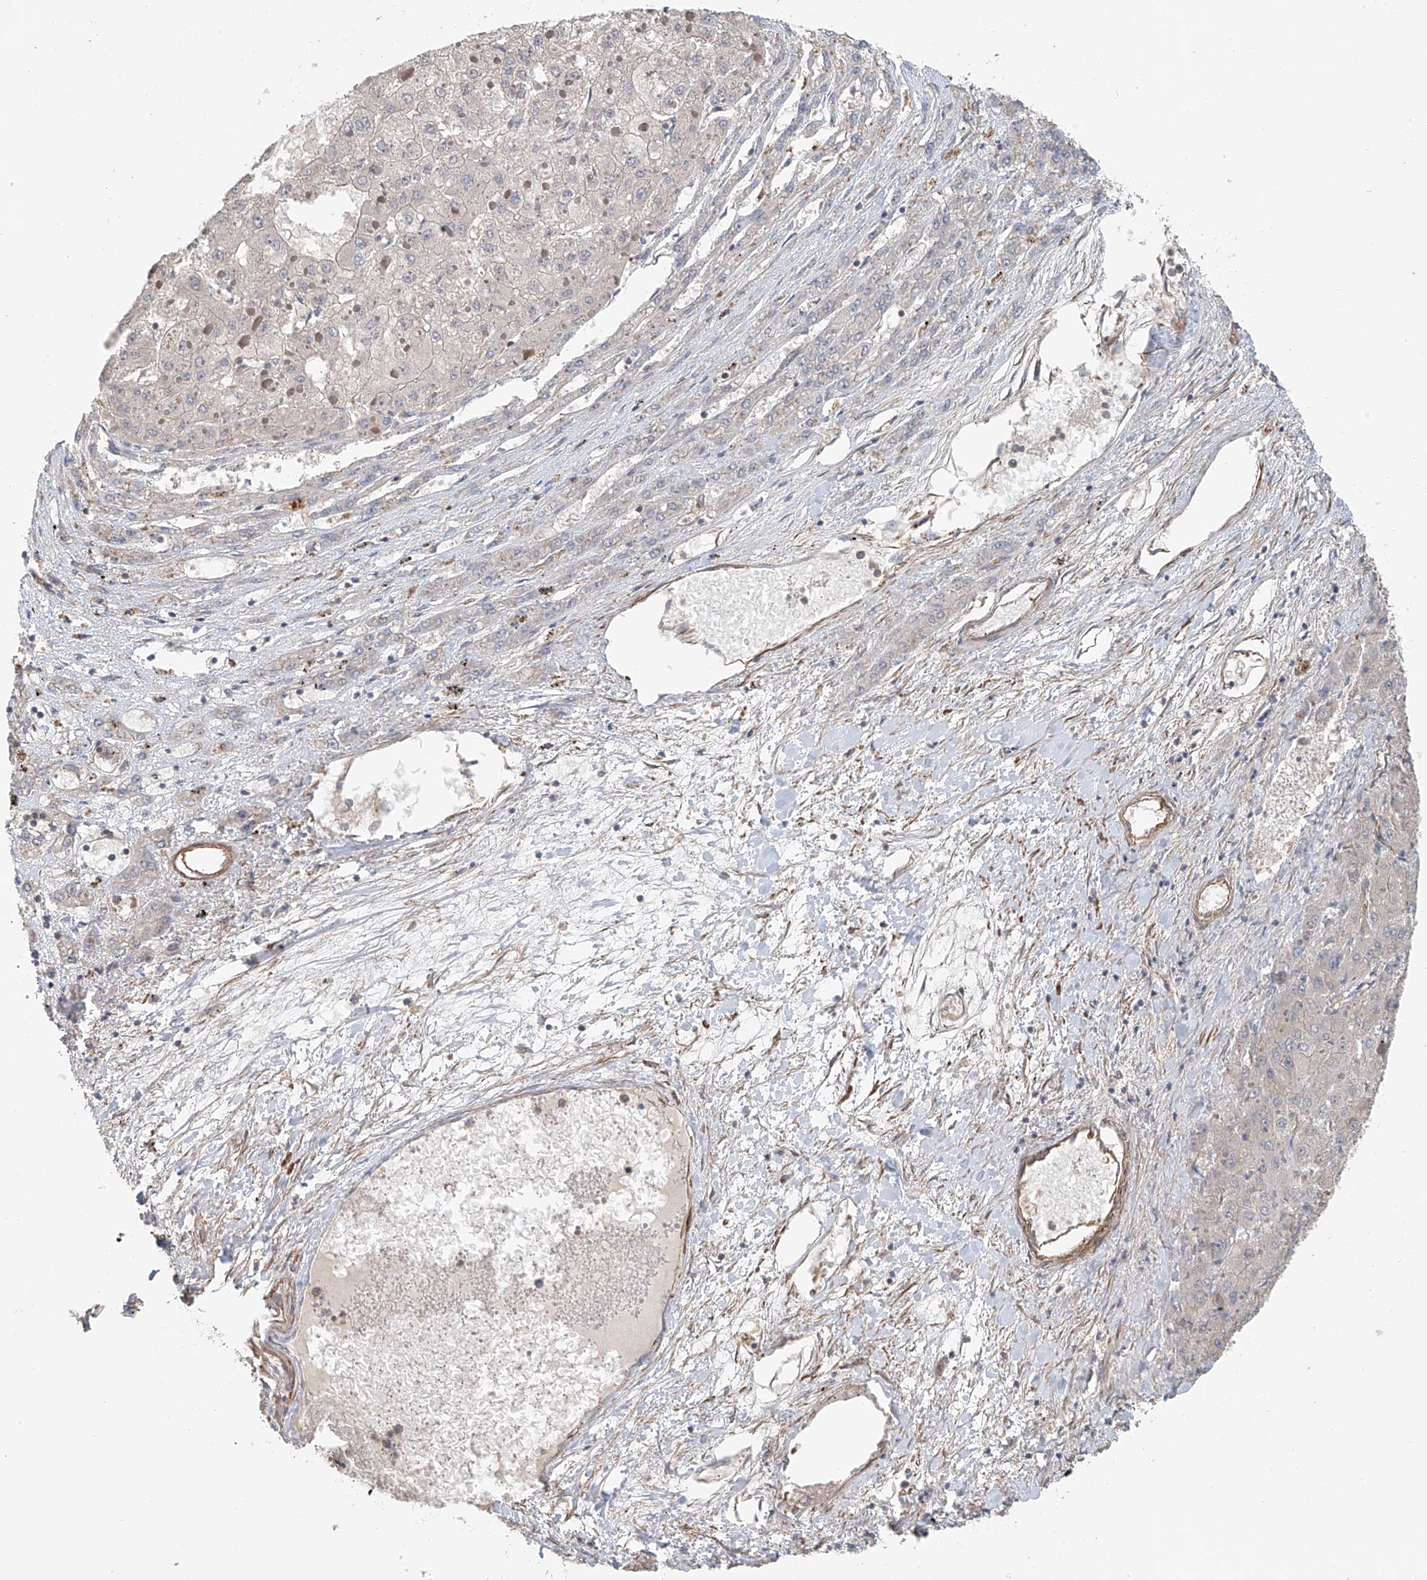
{"staining": {"intensity": "weak", "quantity": "<25%", "location": "cytoplasmic/membranous"}, "tissue": "liver cancer", "cell_type": "Tumor cells", "image_type": "cancer", "snomed": [{"axis": "morphology", "description": "Carcinoma, Hepatocellular, NOS"}, {"axis": "topography", "description": "Liver"}], "caption": "Micrograph shows no significant protein positivity in tumor cells of liver hepatocellular carcinoma.", "gene": "FRYL", "patient": {"sex": "female", "age": 73}}